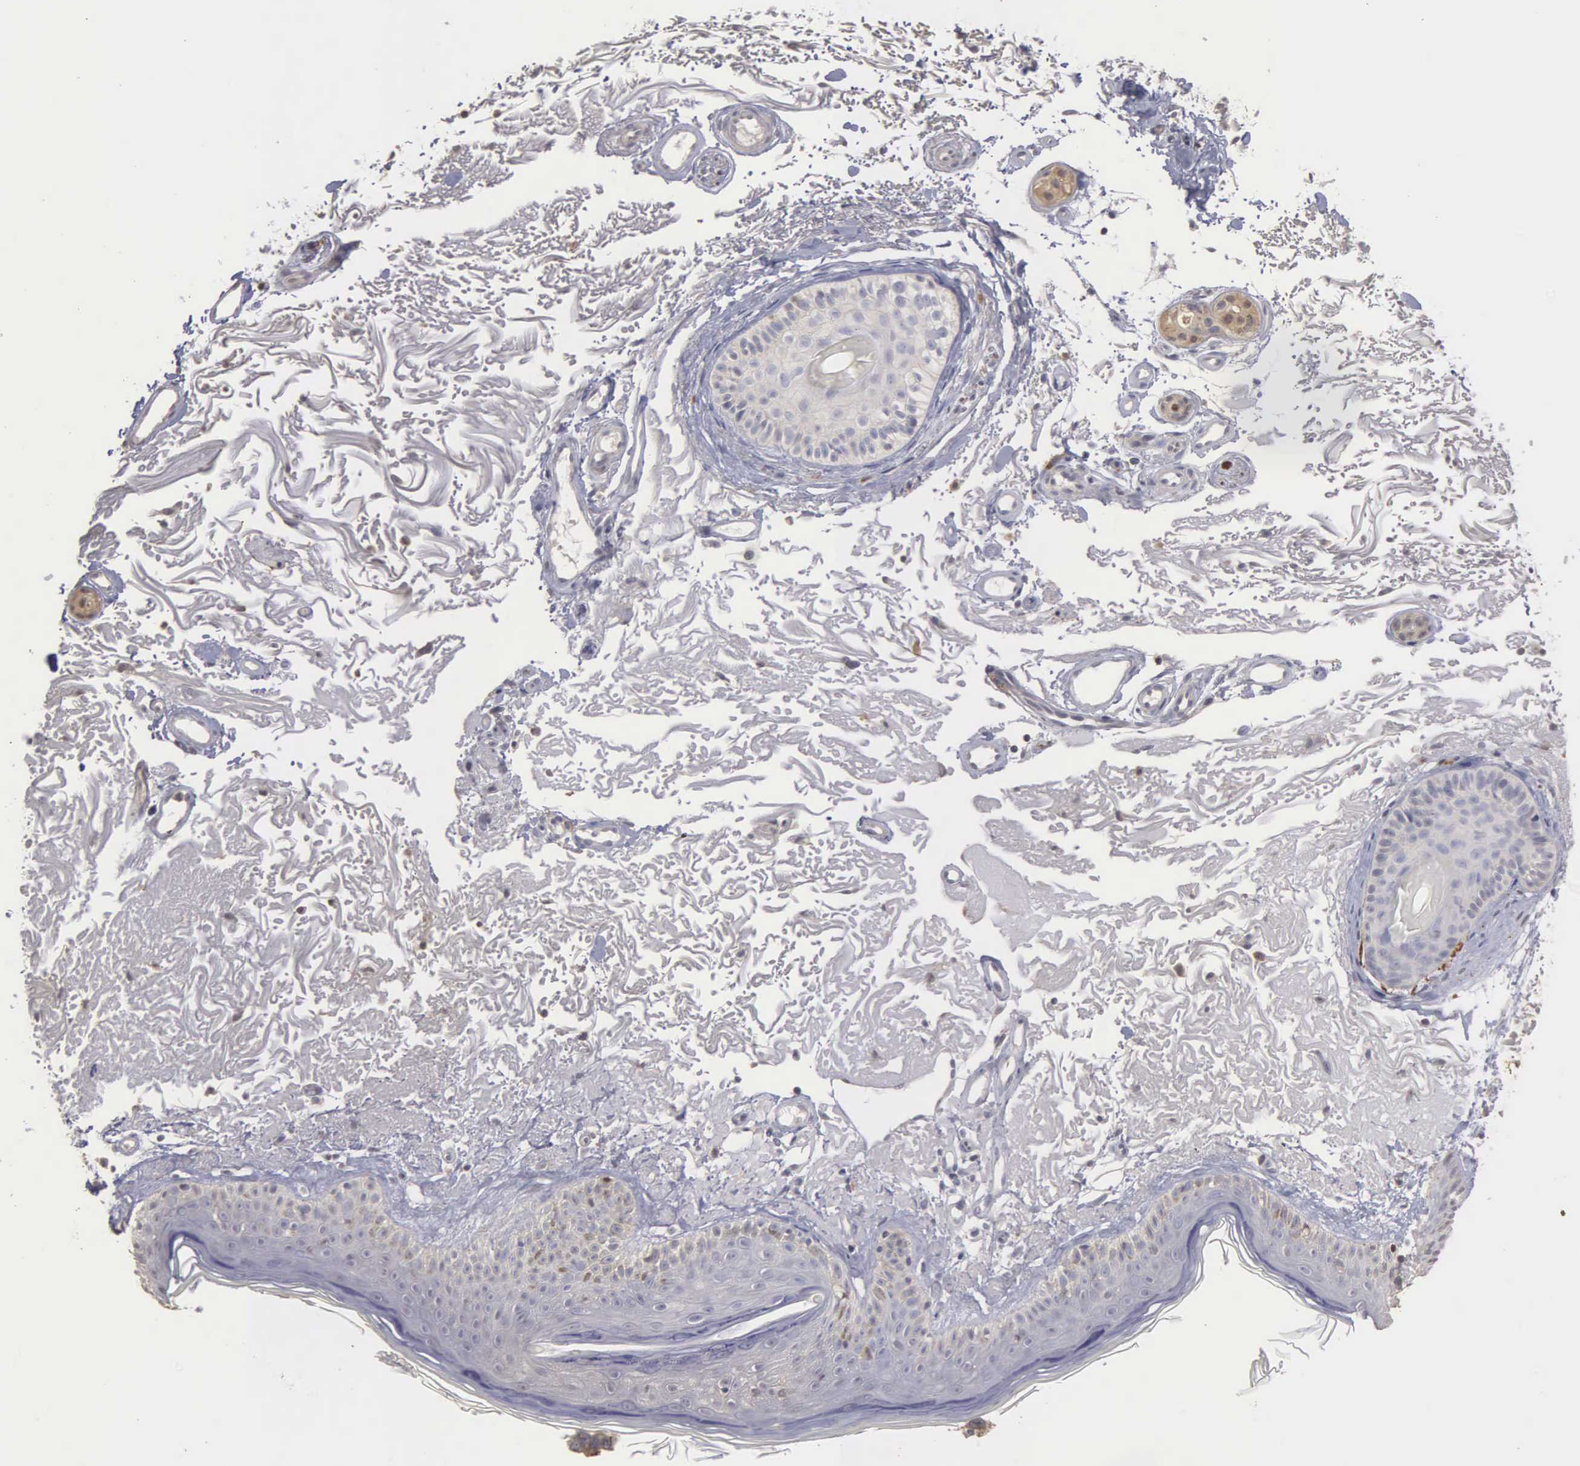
{"staining": {"intensity": "negative", "quantity": "none", "location": "none"}, "tissue": "skin", "cell_type": "Fibroblasts", "image_type": "normal", "snomed": [{"axis": "morphology", "description": "Normal tissue, NOS"}, {"axis": "topography", "description": "Skin"}], "caption": "High power microscopy micrograph of an immunohistochemistry (IHC) photomicrograph of unremarkable skin, revealing no significant positivity in fibroblasts. (DAB (3,3'-diaminobenzidine) IHC with hematoxylin counter stain).", "gene": "ENO3", "patient": {"sex": "female", "age": 90}}